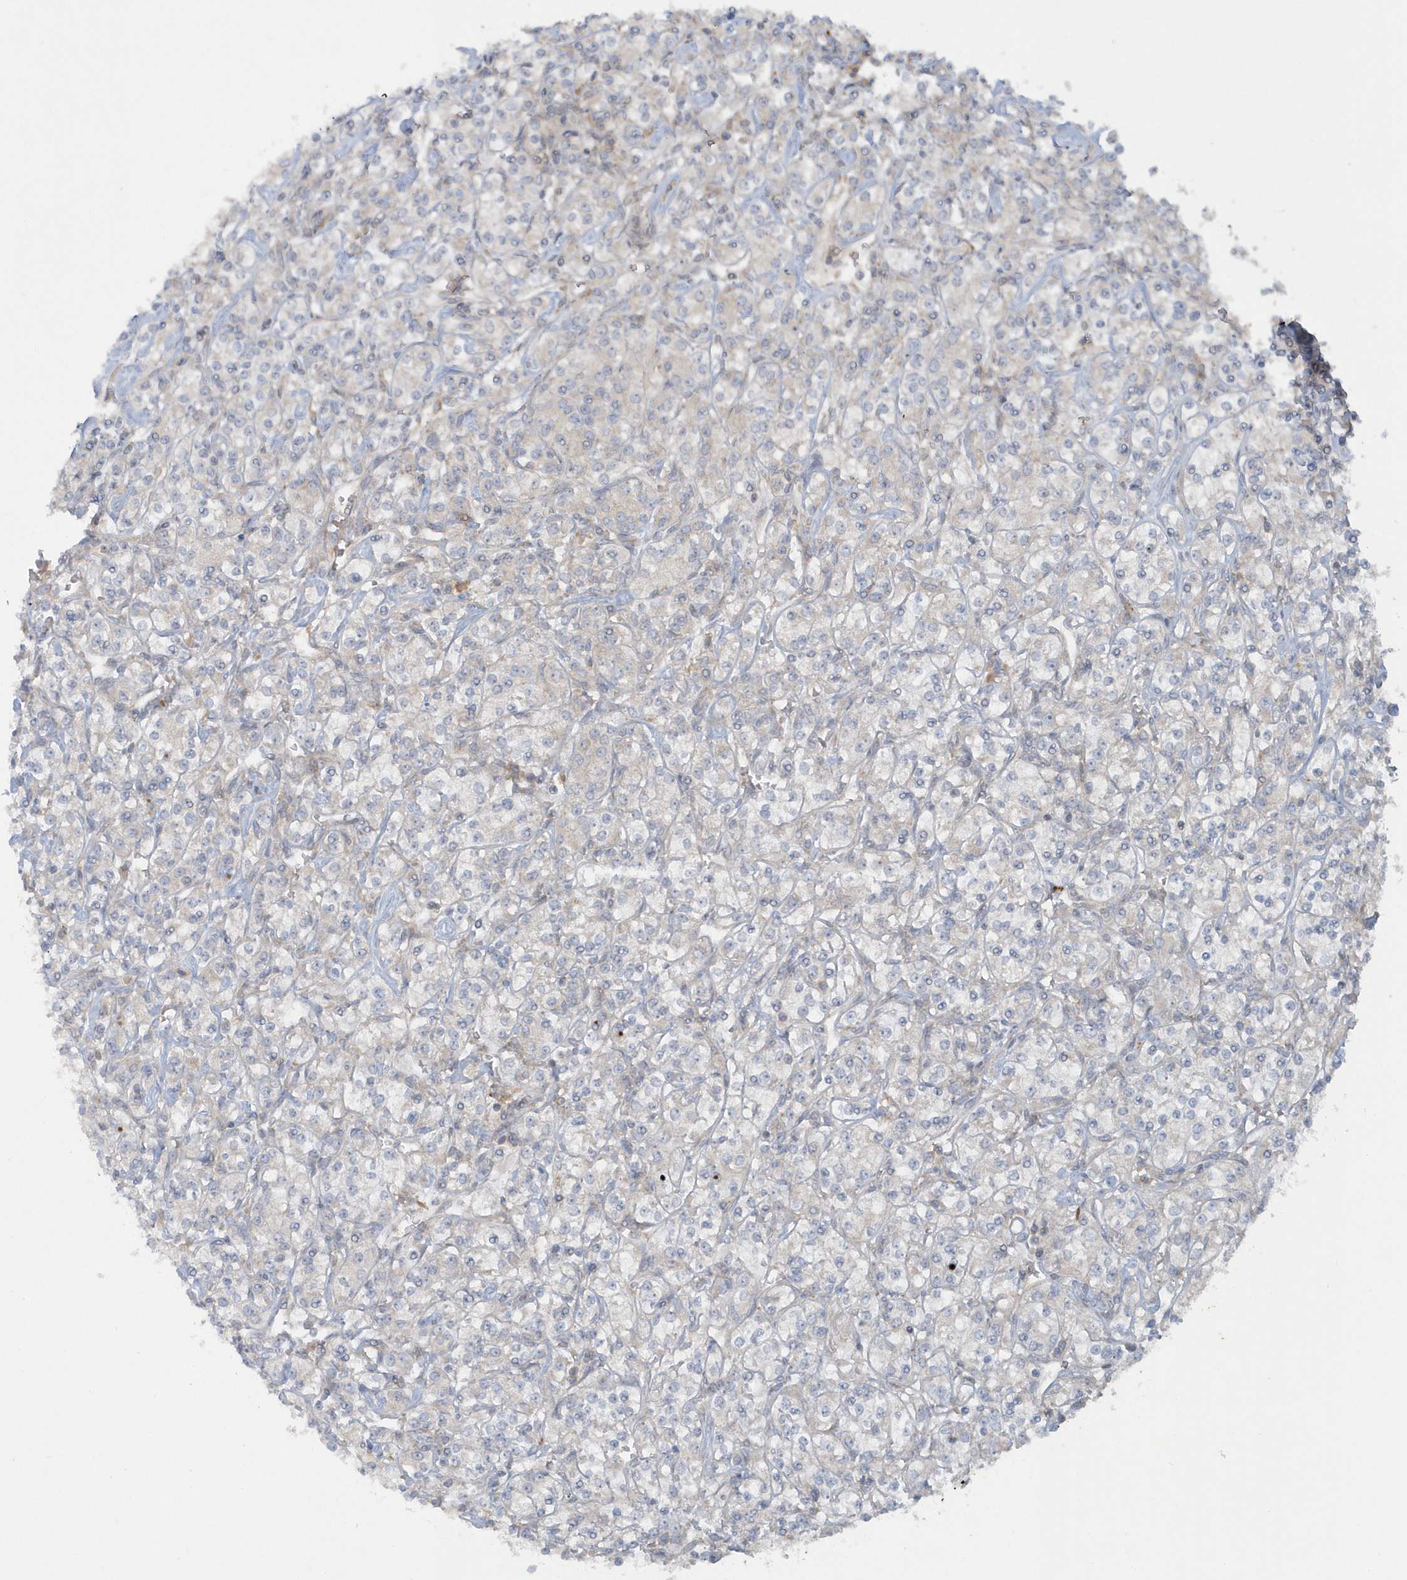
{"staining": {"intensity": "negative", "quantity": "none", "location": "none"}, "tissue": "renal cancer", "cell_type": "Tumor cells", "image_type": "cancer", "snomed": [{"axis": "morphology", "description": "Adenocarcinoma, NOS"}, {"axis": "topography", "description": "Kidney"}], "caption": "Histopathology image shows no significant protein positivity in tumor cells of renal cancer.", "gene": "CNOT10", "patient": {"sex": "male", "age": 77}}